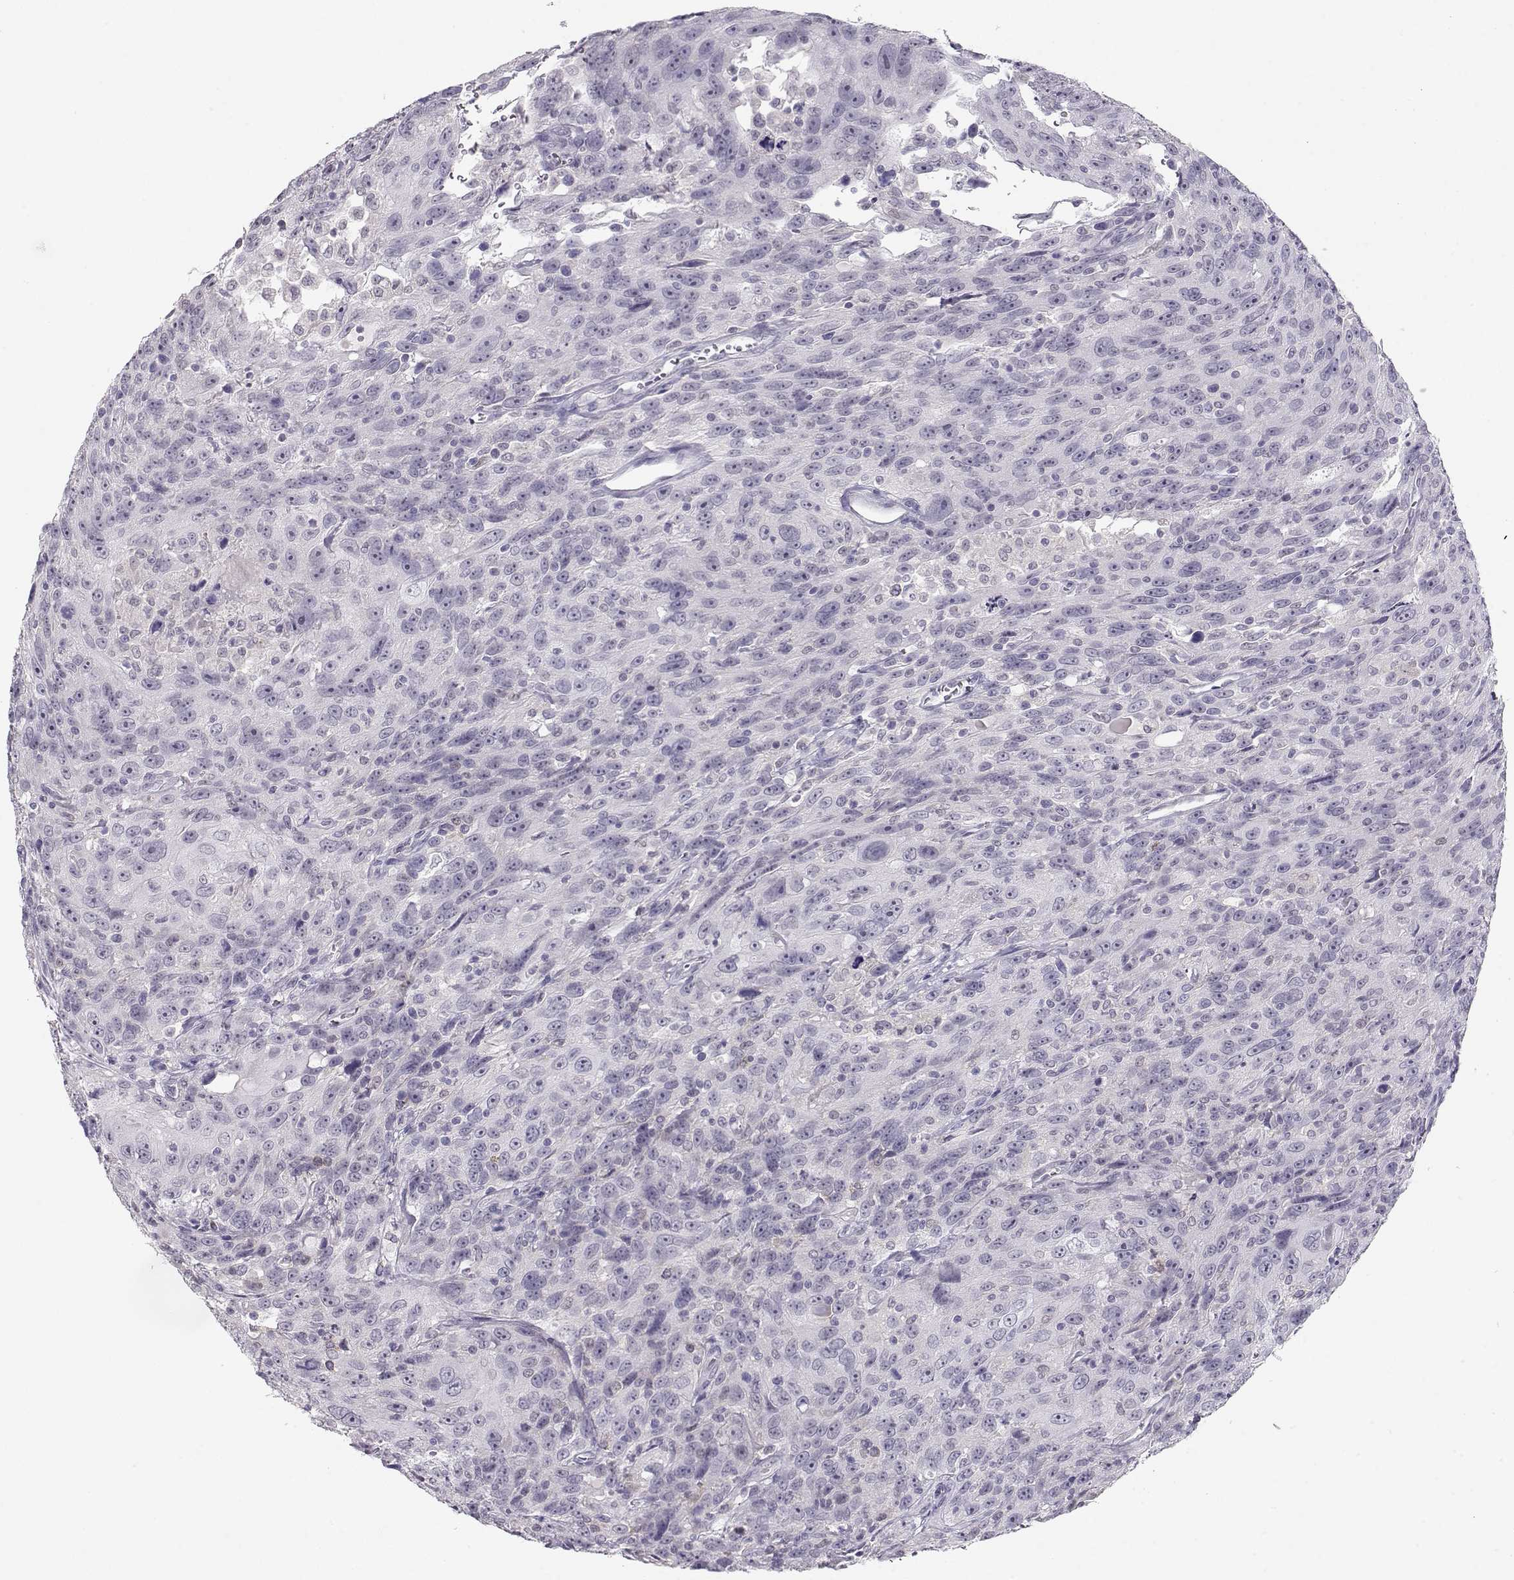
{"staining": {"intensity": "negative", "quantity": "none", "location": "none"}, "tissue": "urothelial cancer", "cell_type": "Tumor cells", "image_type": "cancer", "snomed": [{"axis": "morphology", "description": "Urothelial carcinoma, NOS"}, {"axis": "morphology", "description": "Urothelial carcinoma, High grade"}, {"axis": "topography", "description": "Urinary bladder"}], "caption": "An immunohistochemistry micrograph of transitional cell carcinoma is shown. There is no staining in tumor cells of transitional cell carcinoma.", "gene": "IMPG1", "patient": {"sex": "female", "age": 73}}